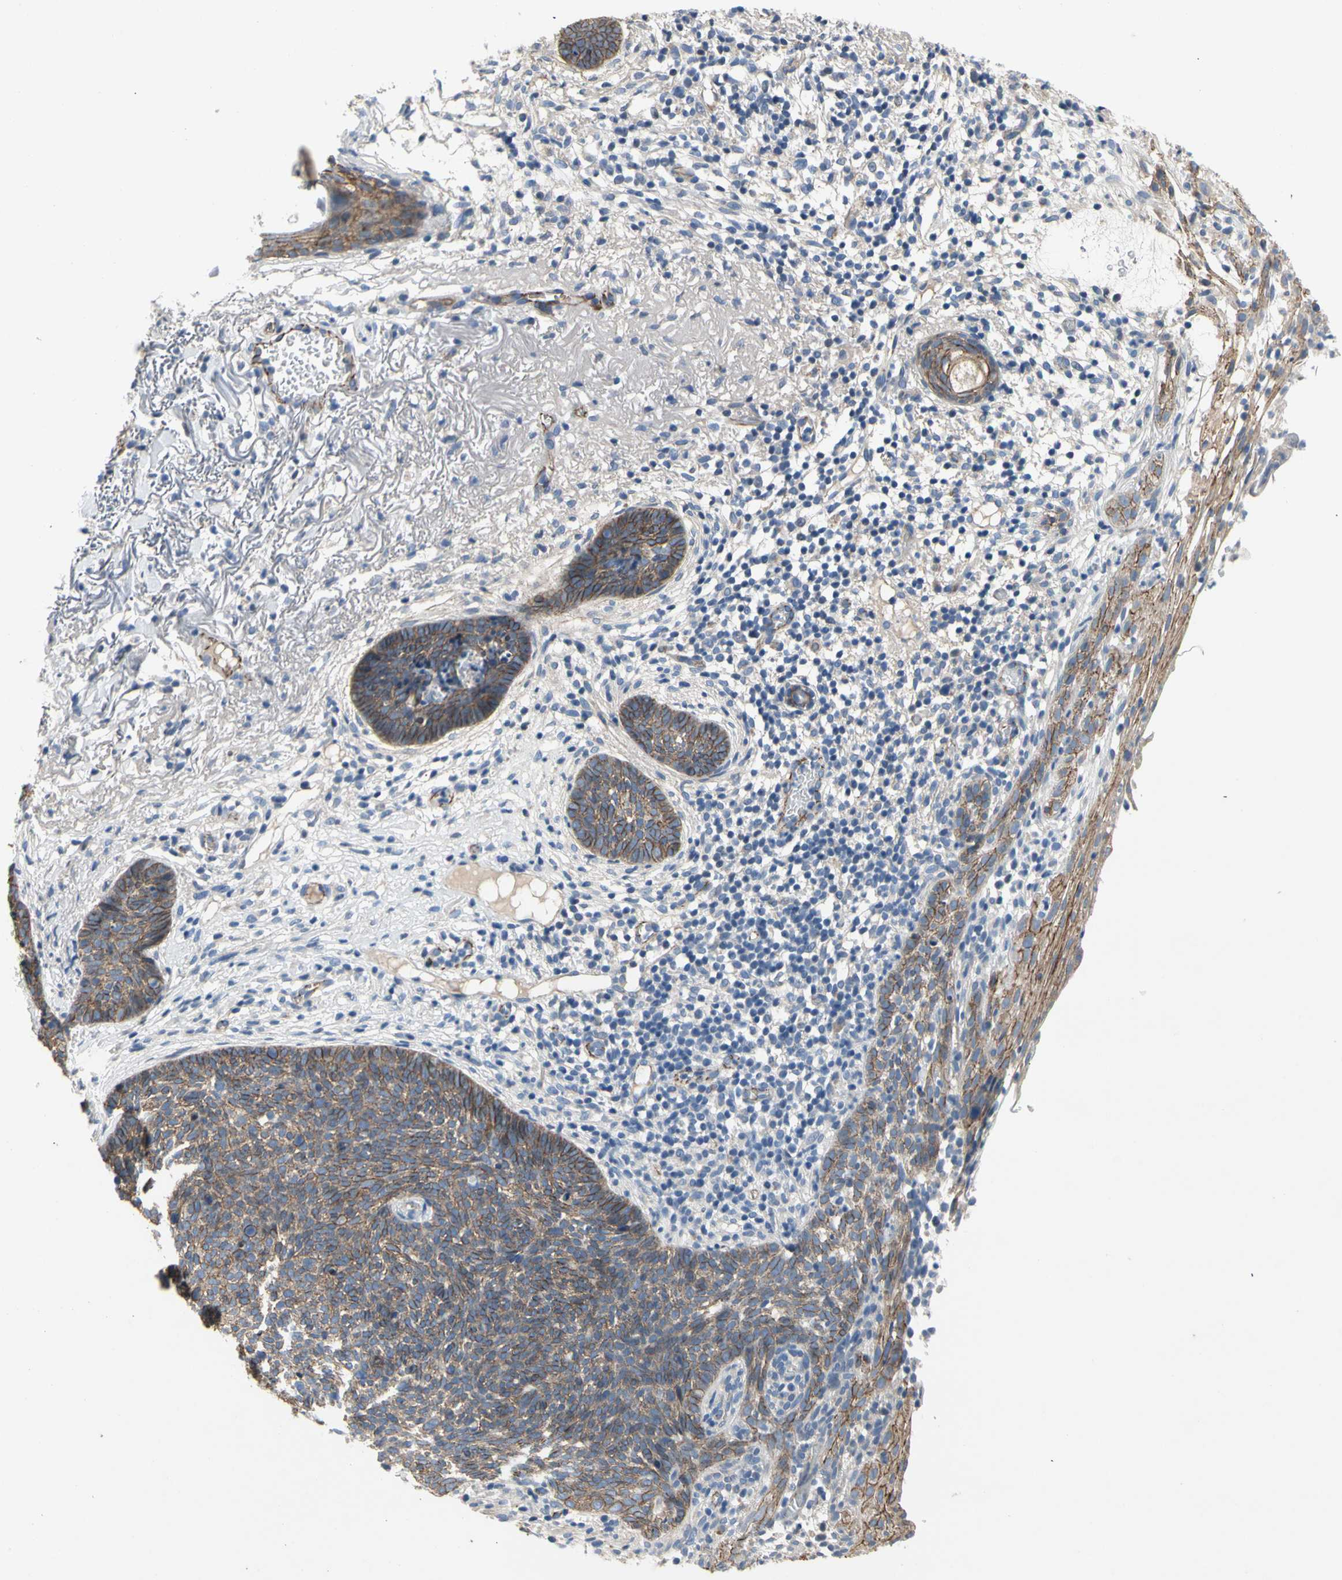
{"staining": {"intensity": "moderate", "quantity": ">75%", "location": "cytoplasmic/membranous"}, "tissue": "skin cancer", "cell_type": "Tumor cells", "image_type": "cancer", "snomed": [{"axis": "morphology", "description": "Basal cell carcinoma"}, {"axis": "topography", "description": "Skin"}], "caption": "Moderate cytoplasmic/membranous protein expression is present in approximately >75% of tumor cells in basal cell carcinoma (skin).", "gene": "LGR6", "patient": {"sex": "female", "age": 70}}